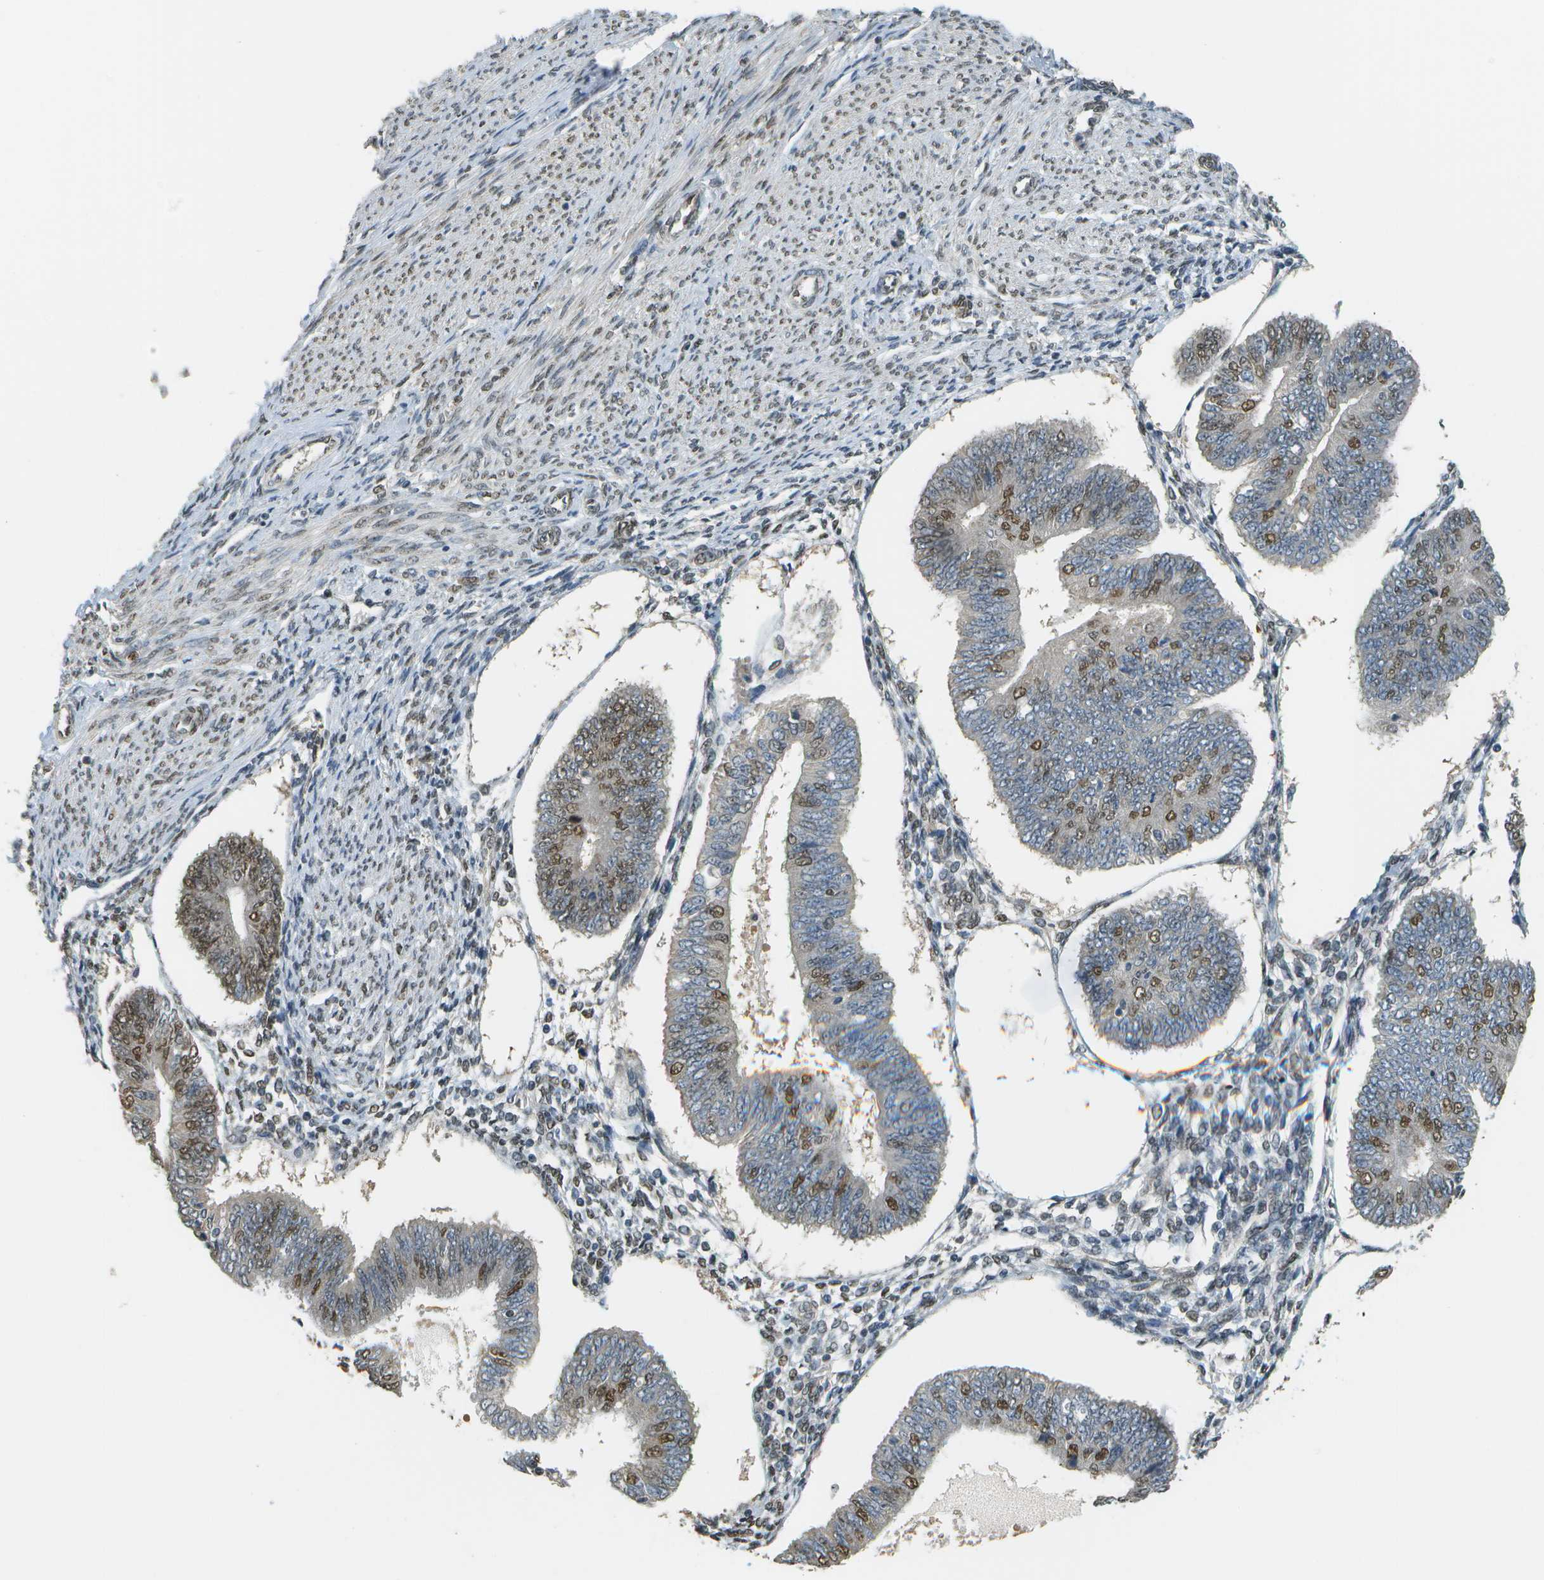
{"staining": {"intensity": "moderate", "quantity": "<25%", "location": "nuclear"}, "tissue": "endometrial cancer", "cell_type": "Tumor cells", "image_type": "cancer", "snomed": [{"axis": "morphology", "description": "Adenocarcinoma, NOS"}, {"axis": "topography", "description": "Endometrium"}], "caption": "Protein staining of endometrial cancer tissue shows moderate nuclear expression in approximately <25% of tumor cells. The staining was performed using DAB, with brown indicating positive protein expression. Nuclei are stained blue with hematoxylin.", "gene": "ABL2", "patient": {"sex": "female", "age": 58}}